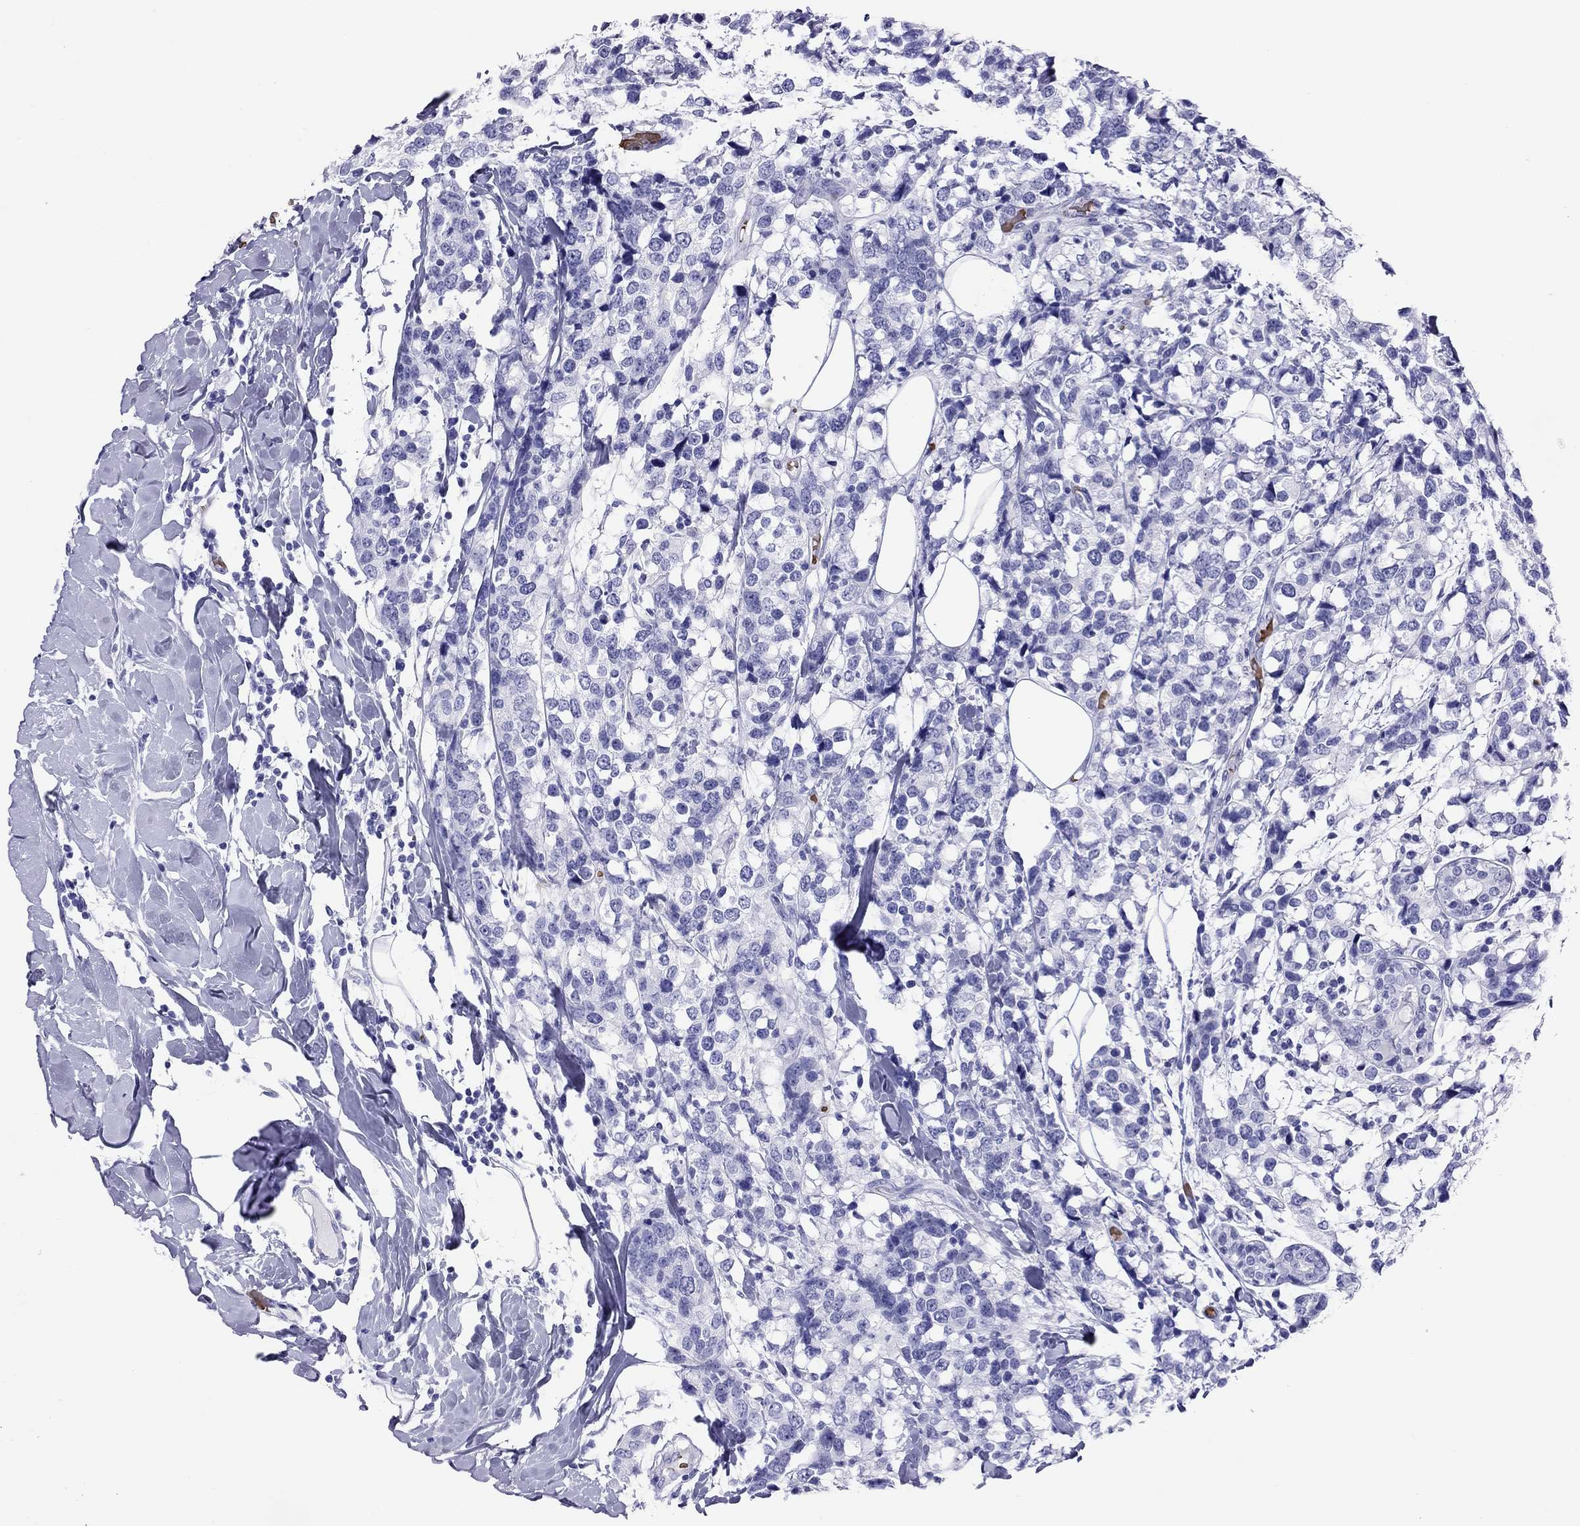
{"staining": {"intensity": "negative", "quantity": "none", "location": "none"}, "tissue": "breast cancer", "cell_type": "Tumor cells", "image_type": "cancer", "snomed": [{"axis": "morphology", "description": "Lobular carcinoma"}, {"axis": "topography", "description": "Breast"}], "caption": "Histopathology image shows no protein staining in tumor cells of breast cancer tissue. The staining was performed using DAB to visualize the protein expression in brown, while the nuclei were stained in blue with hematoxylin (Magnification: 20x).", "gene": "PTPRN", "patient": {"sex": "female", "age": 59}}